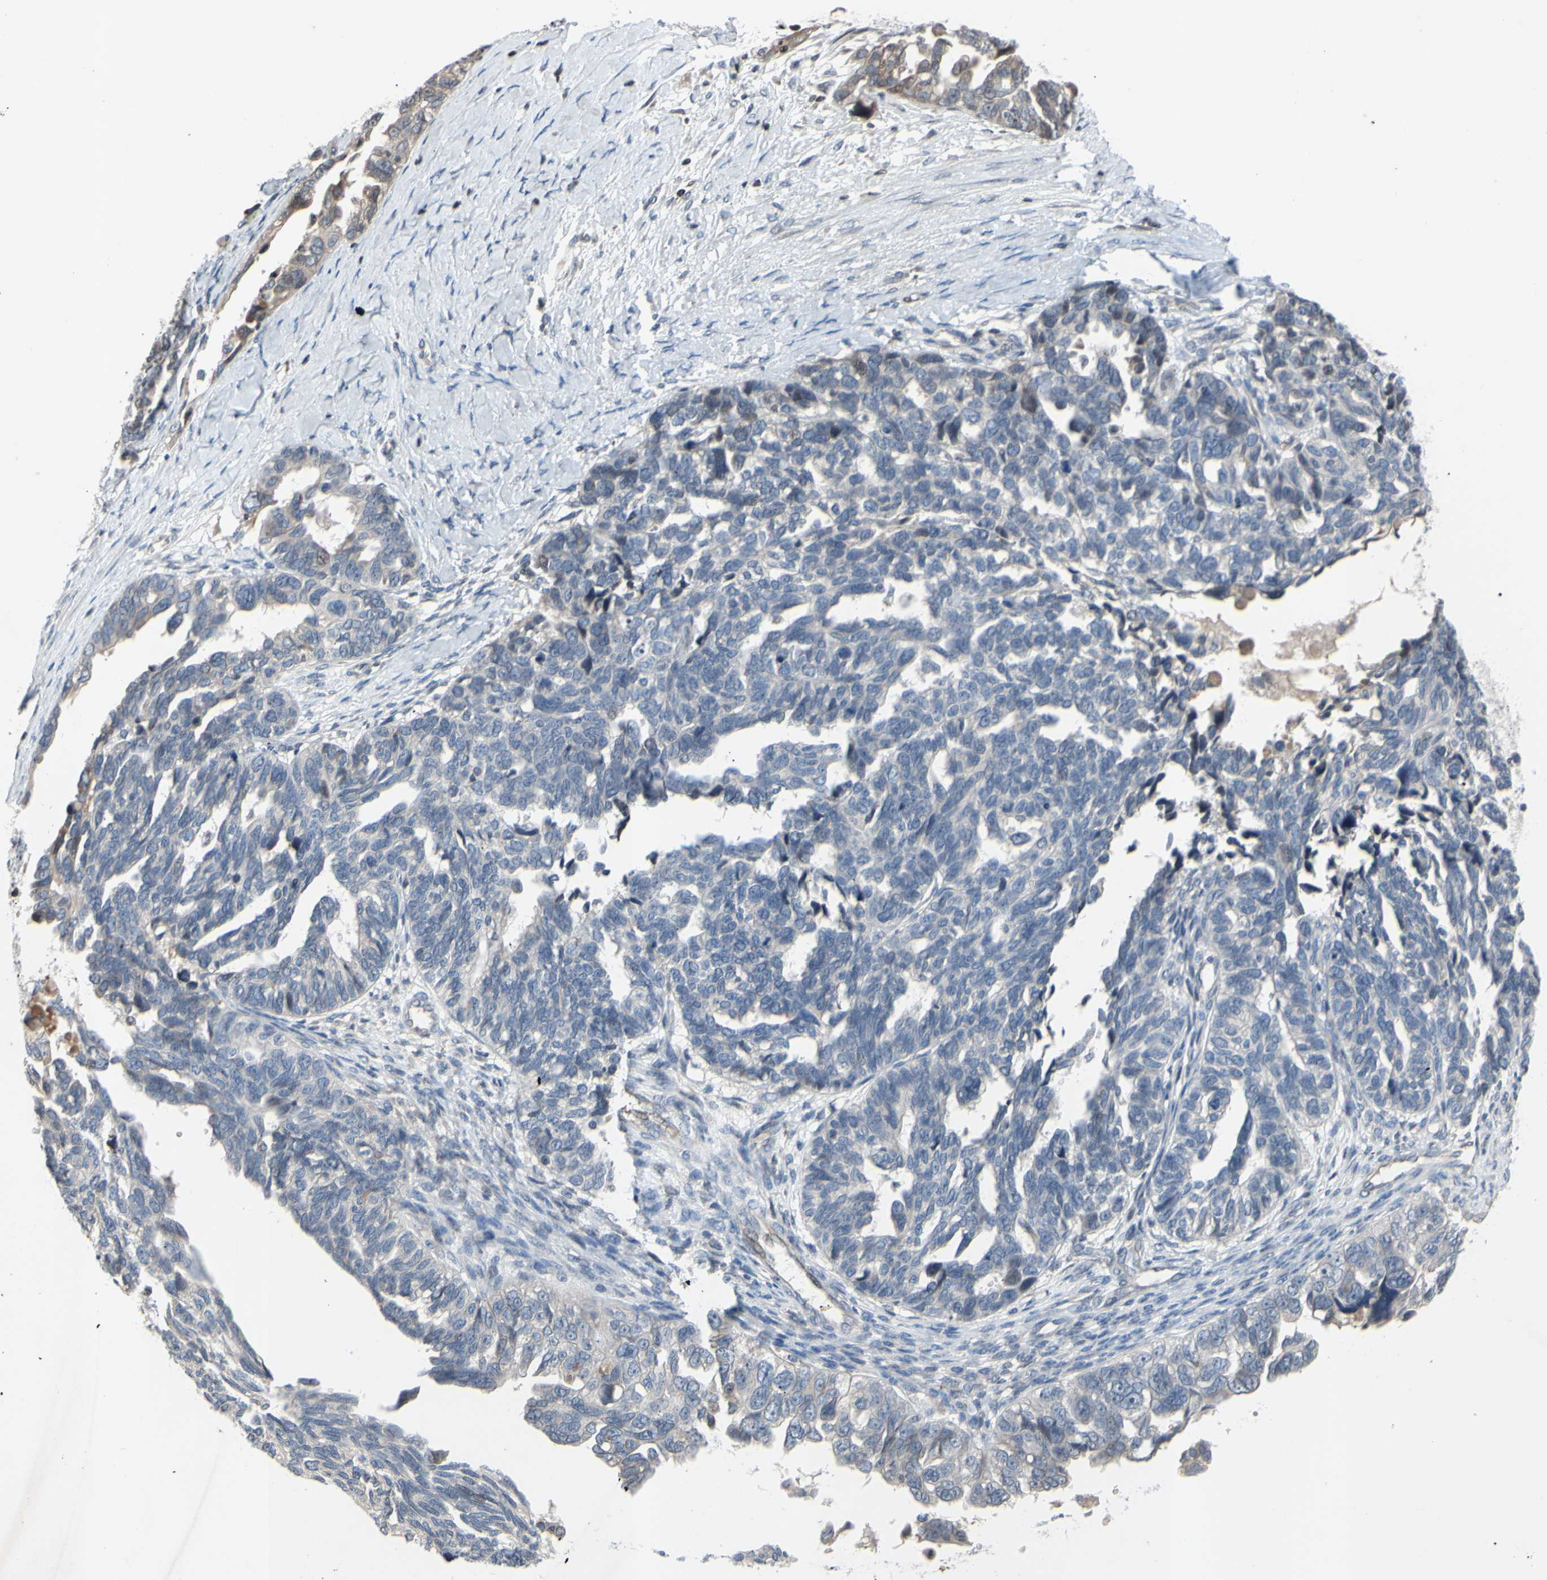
{"staining": {"intensity": "negative", "quantity": "none", "location": "none"}, "tissue": "ovarian cancer", "cell_type": "Tumor cells", "image_type": "cancer", "snomed": [{"axis": "morphology", "description": "Cystadenocarcinoma, serous, NOS"}, {"axis": "topography", "description": "Ovary"}], "caption": "Human serous cystadenocarcinoma (ovarian) stained for a protein using immunohistochemistry shows no staining in tumor cells.", "gene": "ARG1", "patient": {"sex": "female", "age": 79}}